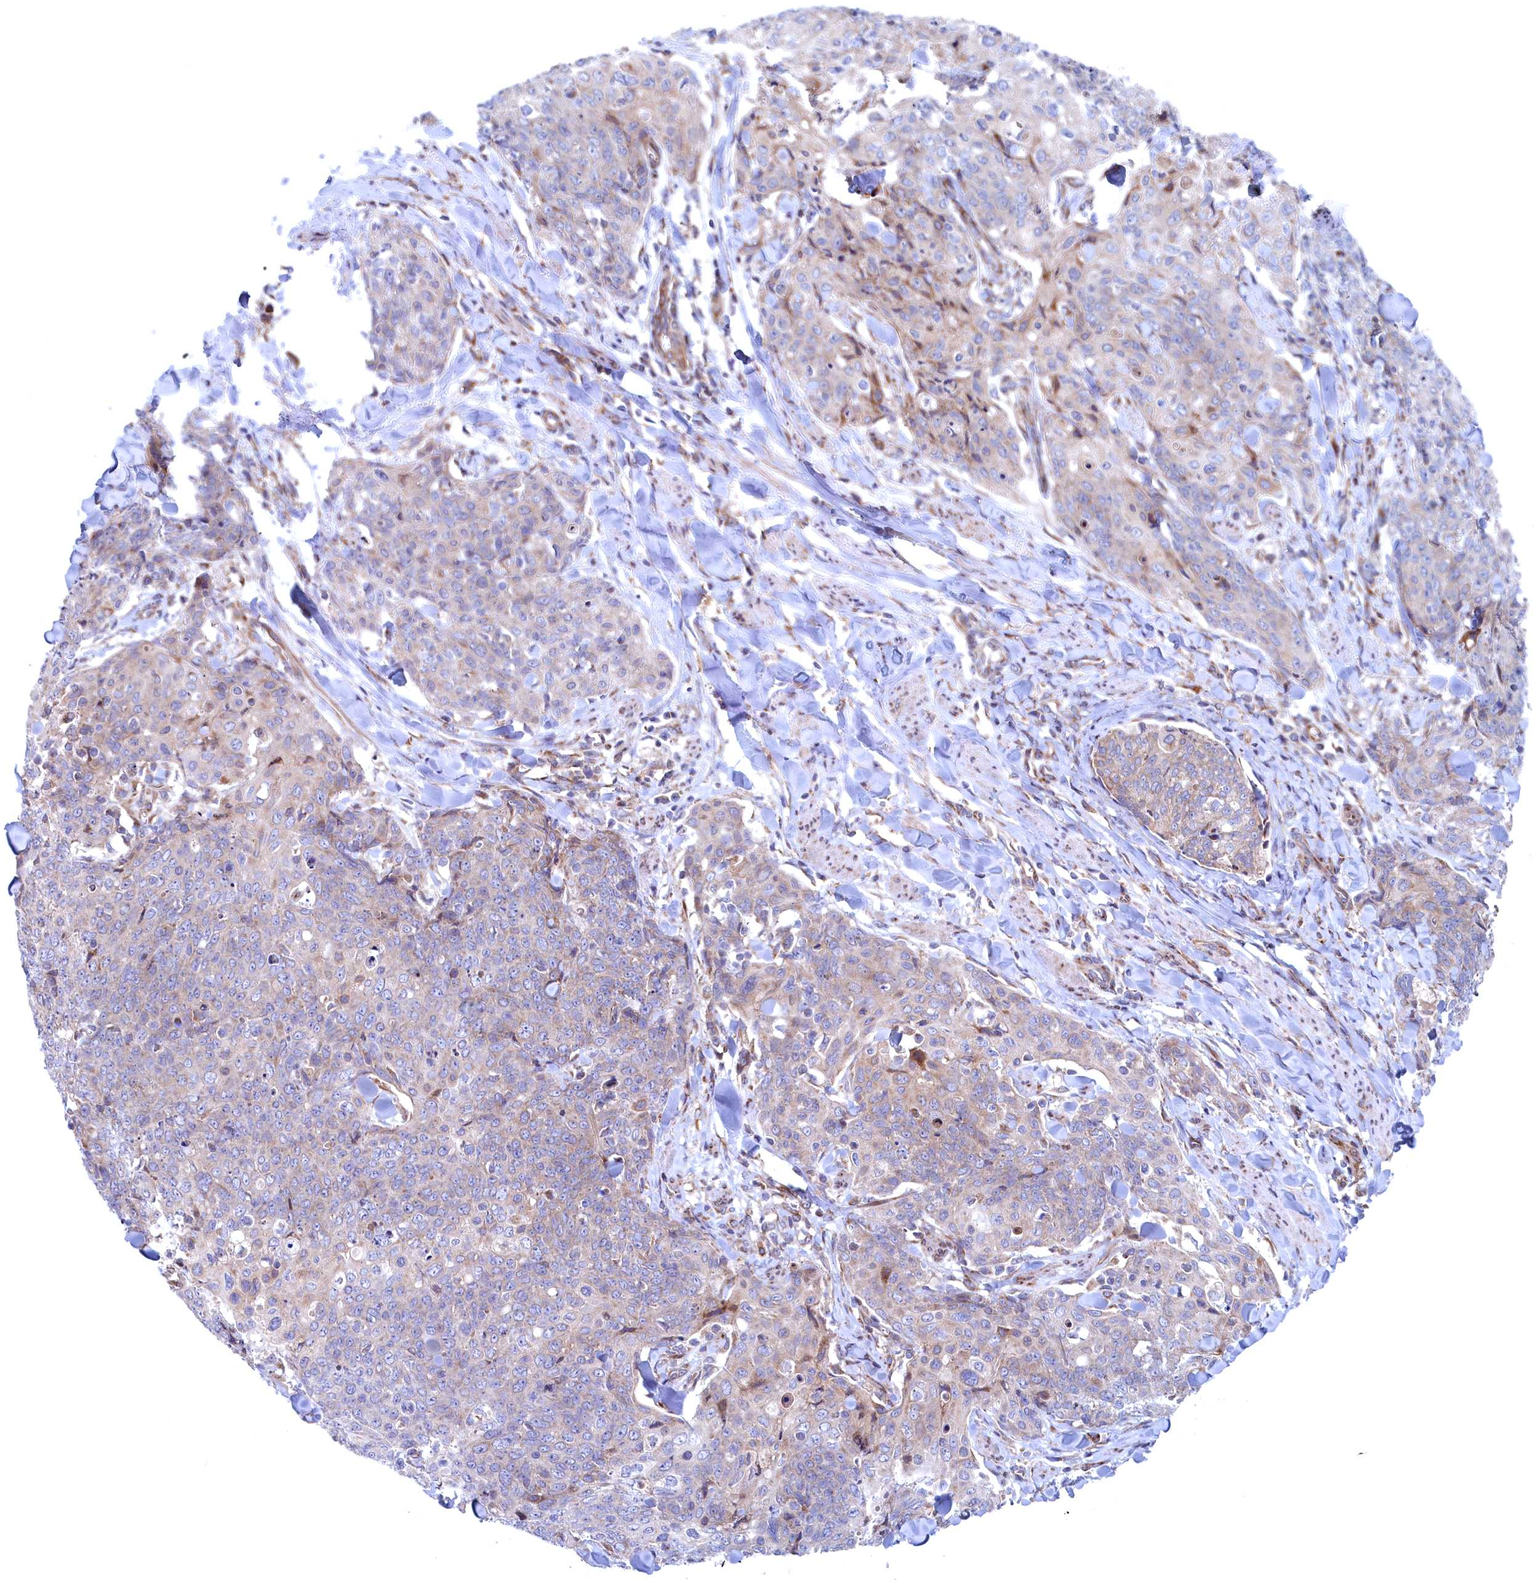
{"staining": {"intensity": "weak", "quantity": "<25%", "location": "cytoplasmic/membranous"}, "tissue": "skin cancer", "cell_type": "Tumor cells", "image_type": "cancer", "snomed": [{"axis": "morphology", "description": "Squamous cell carcinoma, NOS"}, {"axis": "topography", "description": "Skin"}, {"axis": "topography", "description": "Vulva"}], "caption": "Tumor cells are negative for protein expression in human skin squamous cell carcinoma.", "gene": "MTFMT", "patient": {"sex": "female", "age": 85}}